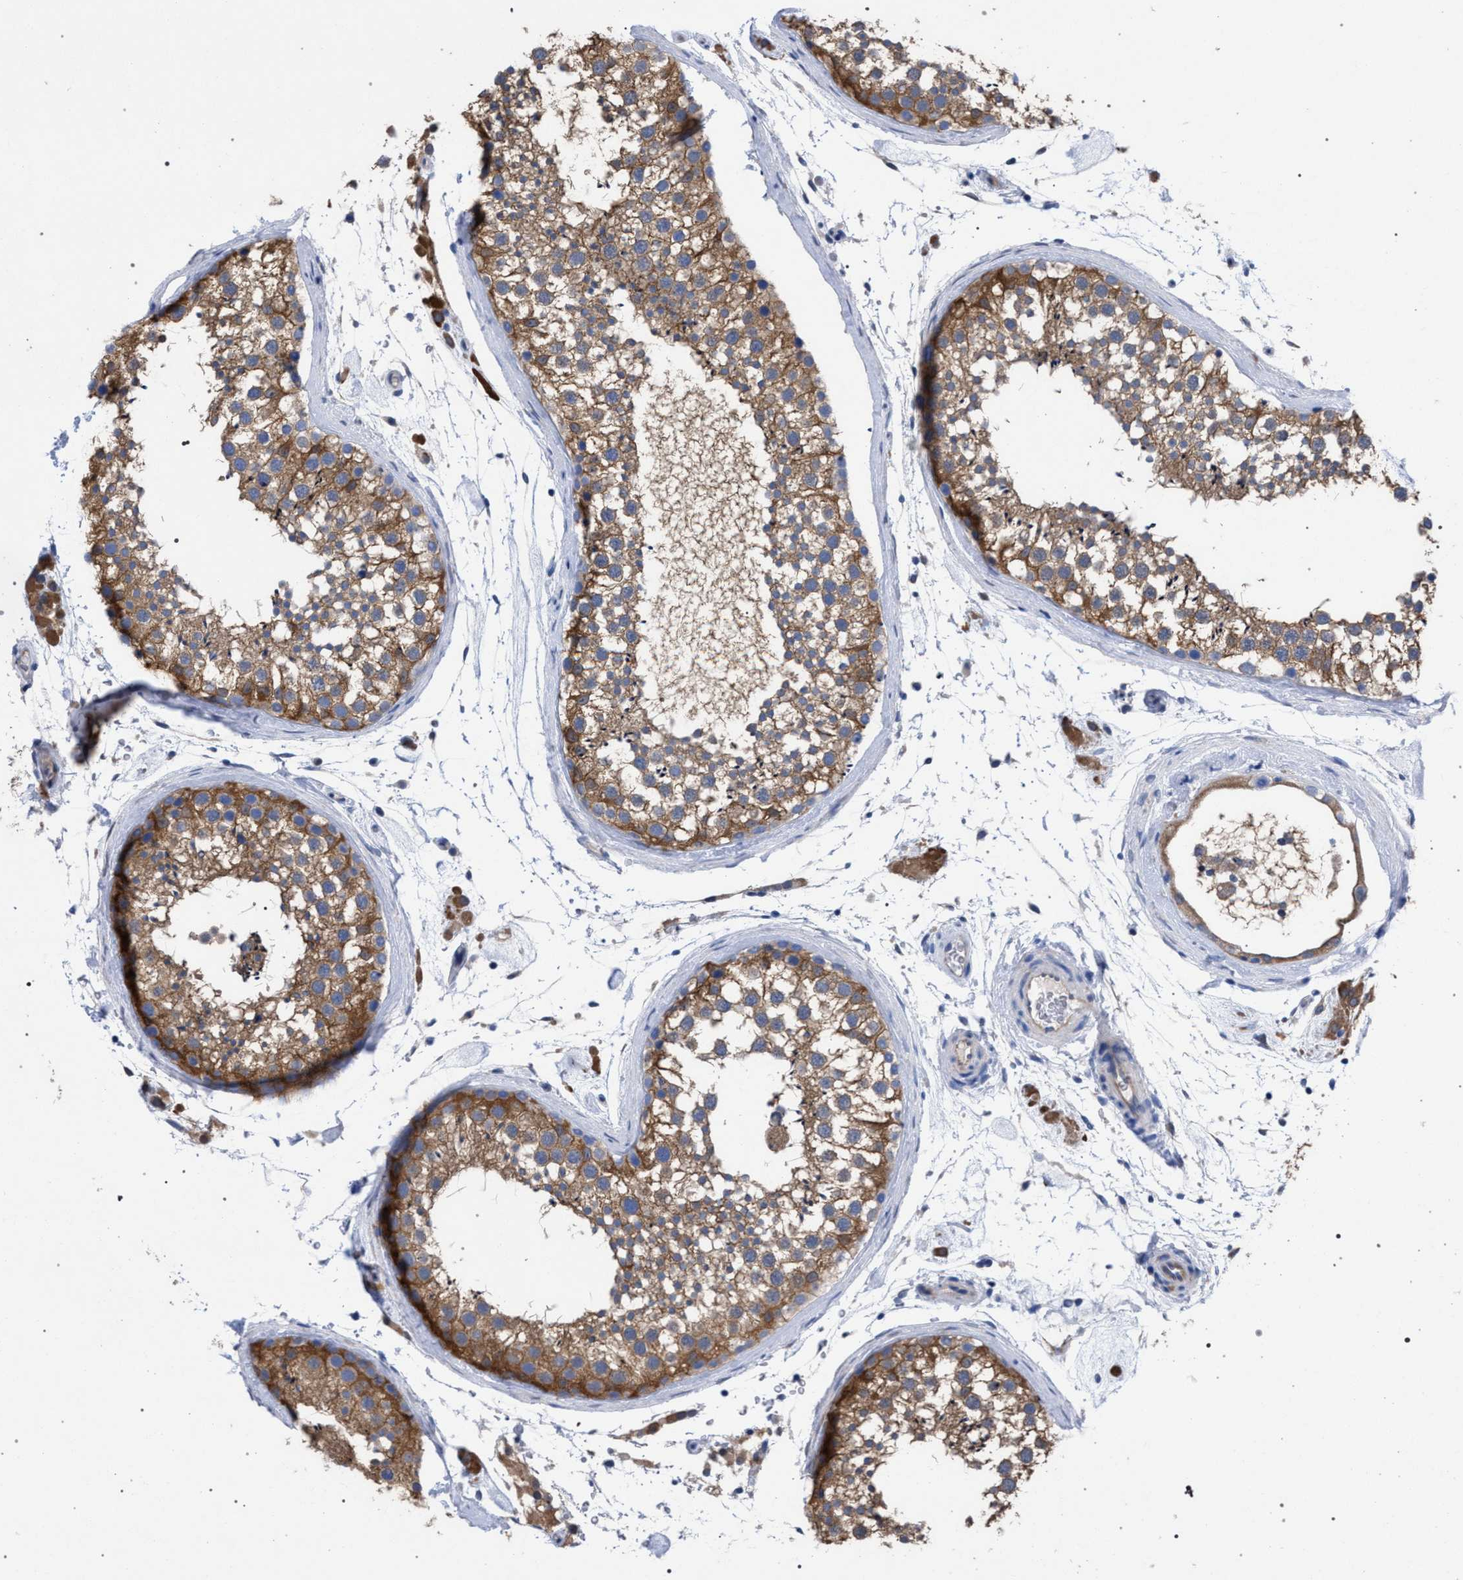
{"staining": {"intensity": "moderate", "quantity": ">75%", "location": "cytoplasmic/membranous"}, "tissue": "testis", "cell_type": "Cells in seminiferous ducts", "image_type": "normal", "snomed": [{"axis": "morphology", "description": "Normal tissue, NOS"}, {"axis": "topography", "description": "Testis"}], "caption": "Benign testis was stained to show a protein in brown. There is medium levels of moderate cytoplasmic/membranous positivity in approximately >75% of cells in seminiferous ducts. (brown staining indicates protein expression, while blue staining denotes nuclei).", "gene": "GMPR", "patient": {"sex": "male", "age": 46}}